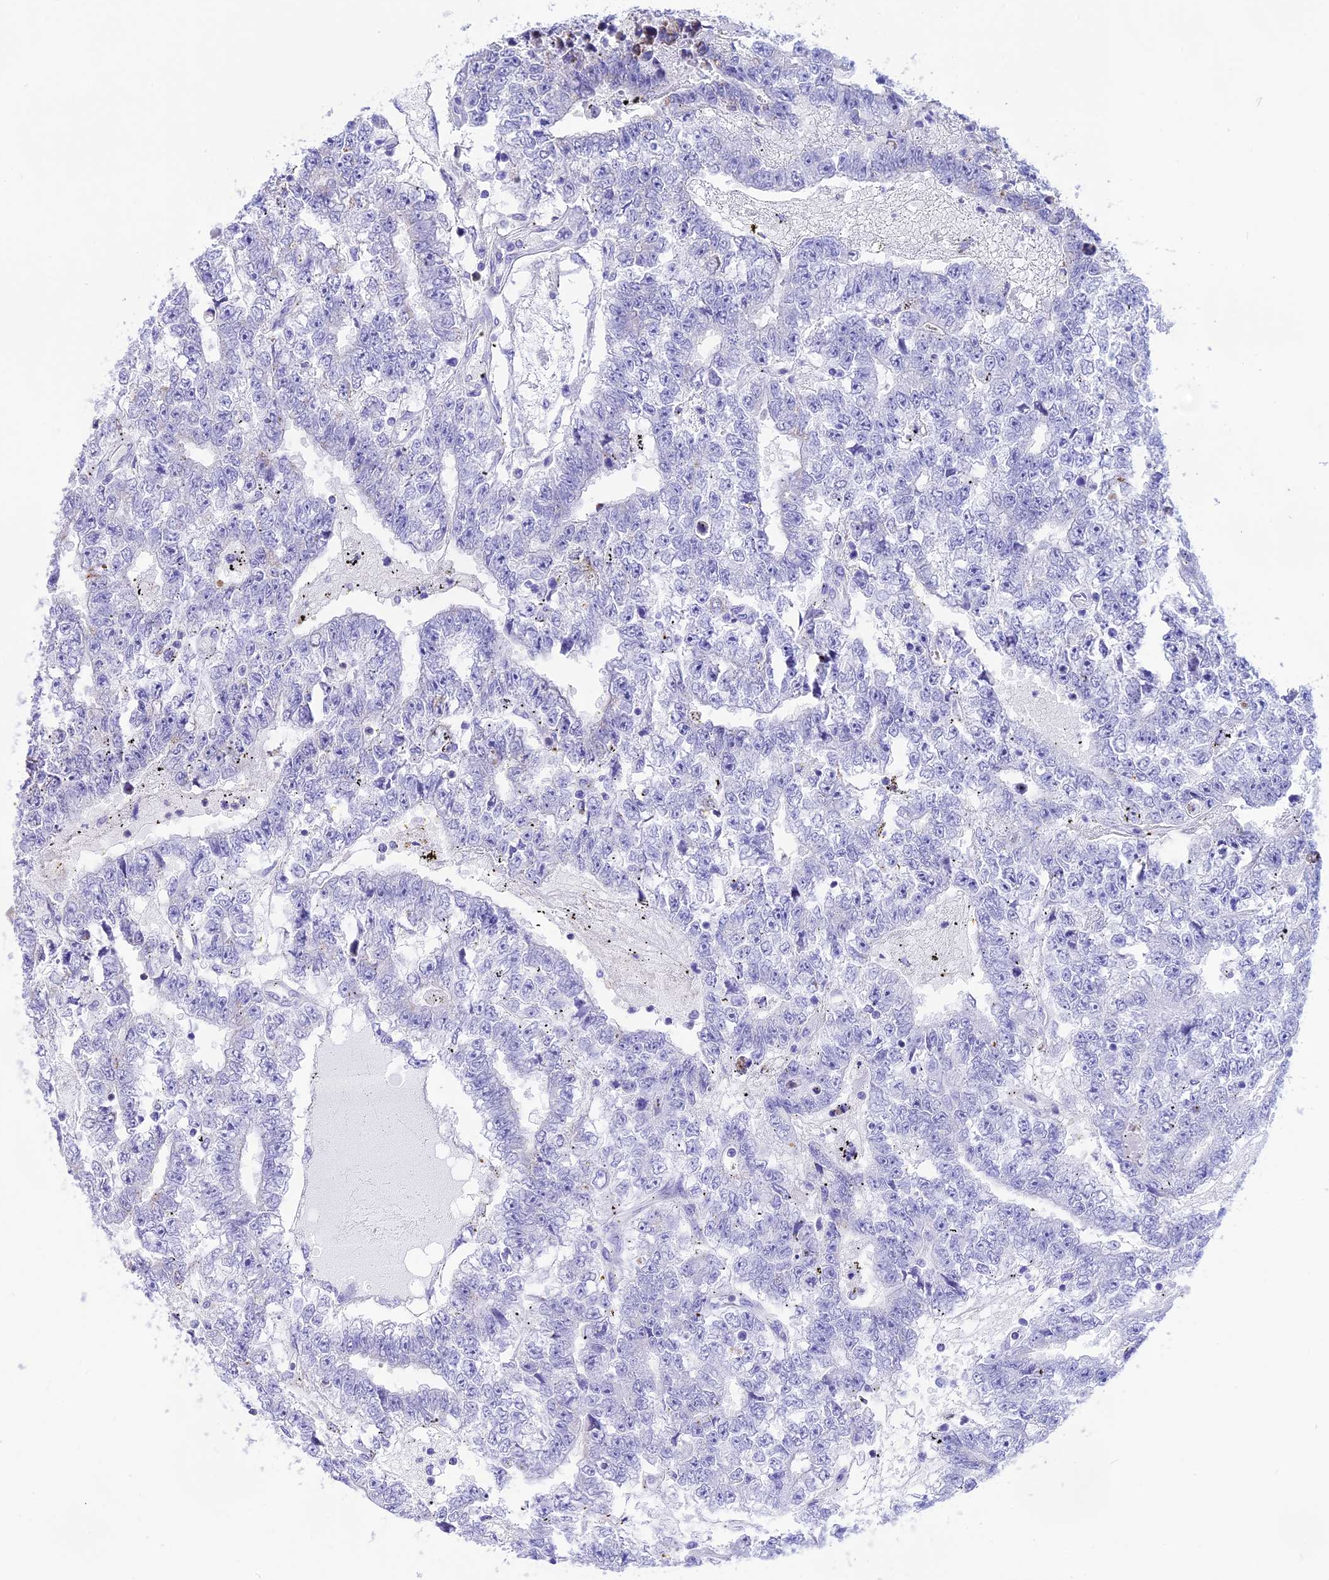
{"staining": {"intensity": "negative", "quantity": "none", "location": "none"}, "tissue": "testis cancer", "cell_type": "Tumor cells", "image_type": "cancer", "snomed": [{"axis": "morphology", "description": "Carcinoma, Embryonal, NOS"}, {"axis": "topography", "description": "Testis"}], "caption": "DAB (3,3'-diaminobenzidine) immunohistochemical staining of testis cancer shows no significant positivity in tumor cells. Nuclei are stained in blue.", "gene": "DOC2B", "patient": {"sex": "male", "age": 25}}